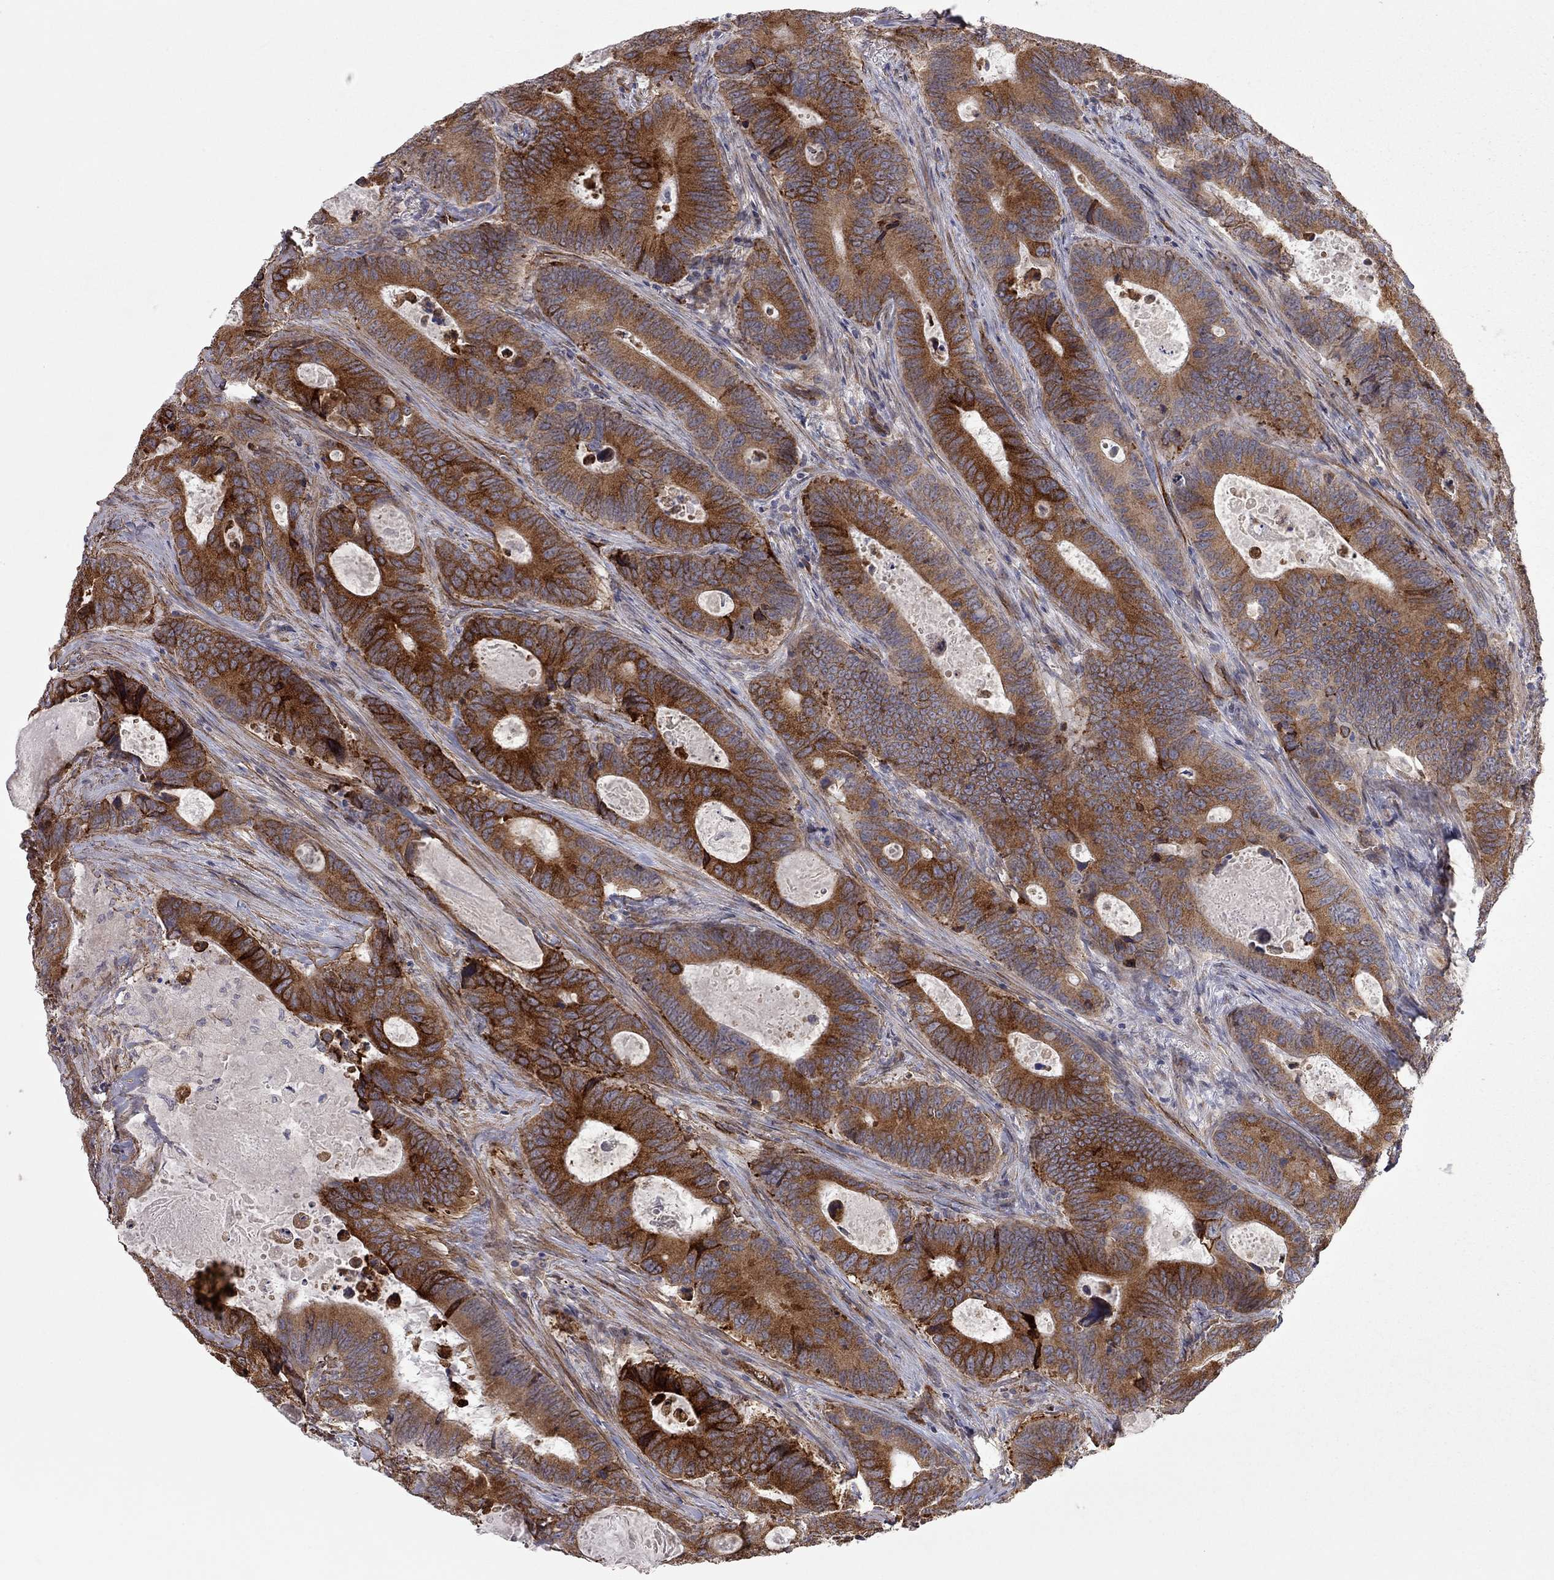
{"staining": {"intensity": "strong", "quantity": "25%-75%", "location": "cytoplasmic/membranous"}, "tissue": "colorectal cancer", "cell_type": "Tumor cells", "image_type": "cancer", "snomed": [{"axis": "morphology", "description": "Adenocarcinoma, NOS"}, {"axis": "topography", "description": "Colon"}], "caption": "Tumor cells display strong cytoplasmic/membranous positivity in about 25%-75% of cells in colorectal cancer. Nuclei are stained in blue.", "gene": "EXOC3L2", "patient": {"sex": "female", "age": 82}}